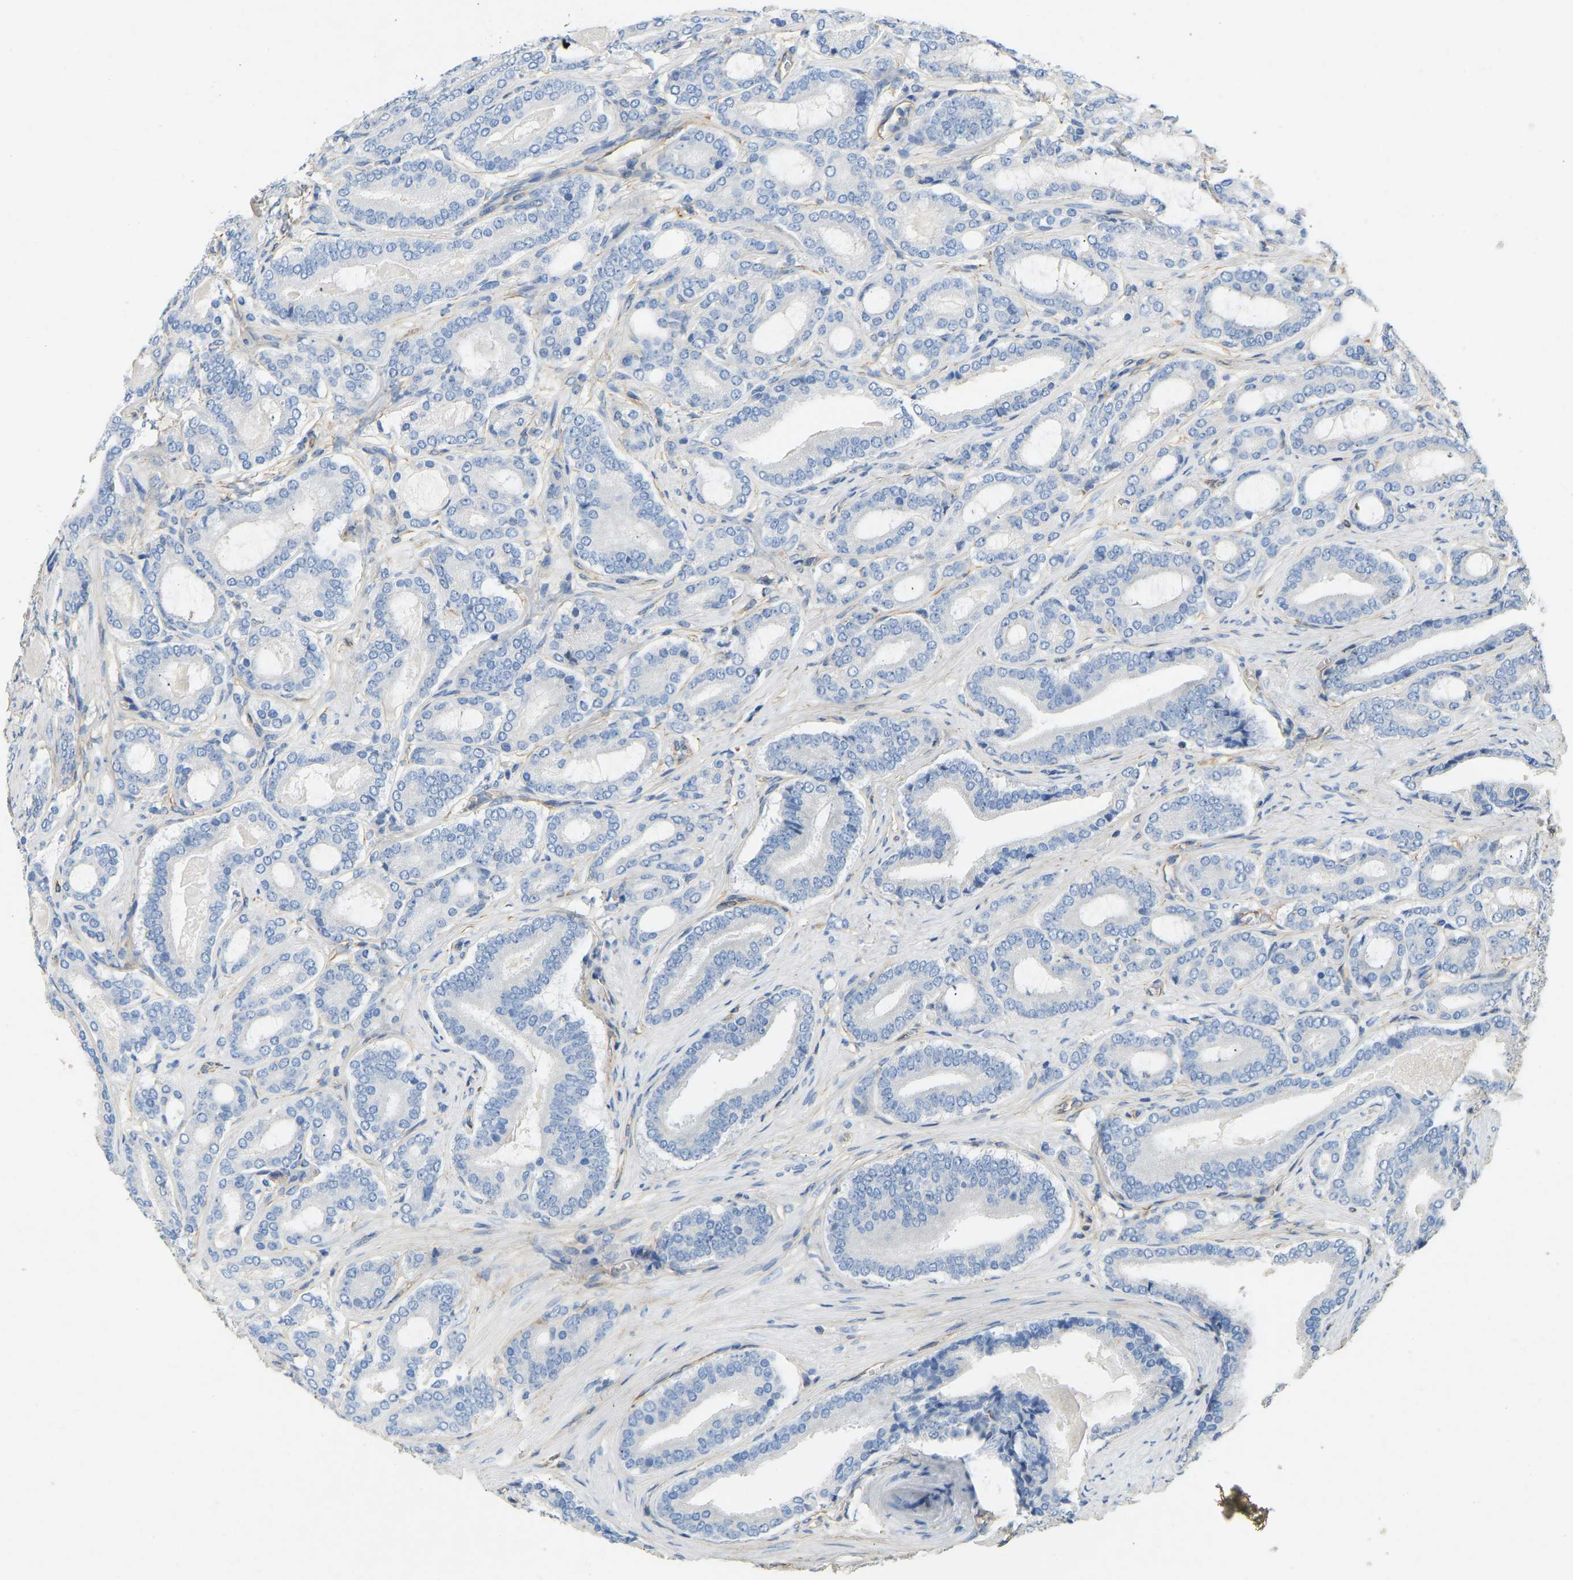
{"staining": {"intensity": "negative", "quantity": "none", "location": "none"}, "tissue": "prostate cancer", "cell_type": "Tumor cells", "image_type": "cancer", "snomed": [{"axis": "morphology", "description": "Adenocarcinoma, High grade"}, {"axis": "topography", "description": "Prostate"}], "caption": "An immunohistochemistry photomicrograph of prostate cancer is shown. There is no staining in tumor cells of prostate cancer. Nuclei are stained in blue.", "gene": "TECTA", "patient": {"sex": "male", "age": 60}}